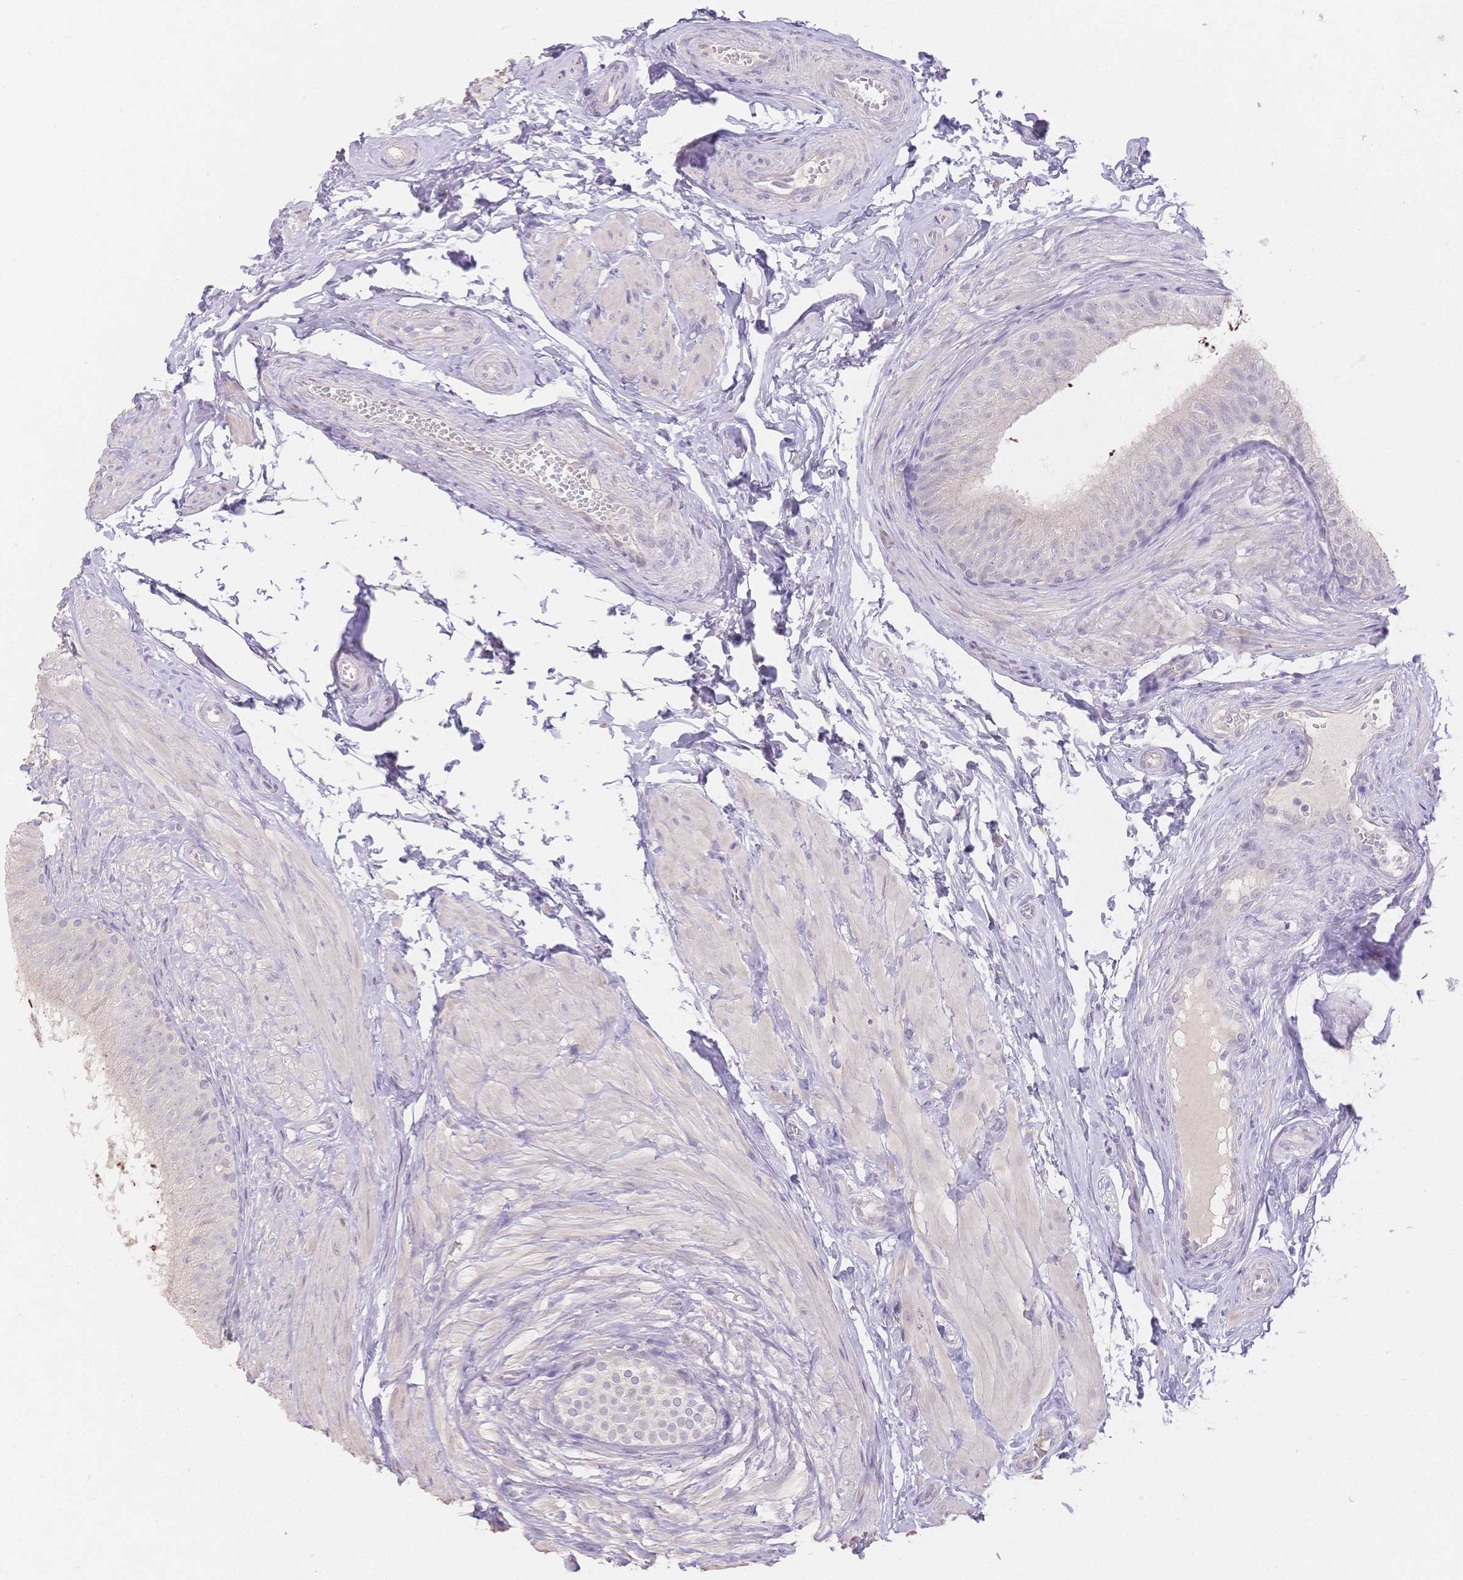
{"staining": {"intensity": "moderate", "quantity": "<25%", "location": "cytoplasmic/membranous"}, "tissue": "epididymis", "cell_type": "Glandular cells", "image_type": "normal", "snomed": [{"axis": "morphology", "description": "Normal tissue, NOS"}, {"axis": "topography", "description": "Epididymis, spermatic cord, NOS"}, {"axis": "topography", "description": "Epididymis"}, {"axis": "topography", "description": "Peripheral nerve tissue"}], "caption": "The histopathology image exhibits a brown stain indicating the presence of a protein in the cytoplasmic/membranous of glandular cells in epididymis.", "gene": "SUV39H2", "patient": {"sex": "male", "age": 29}}